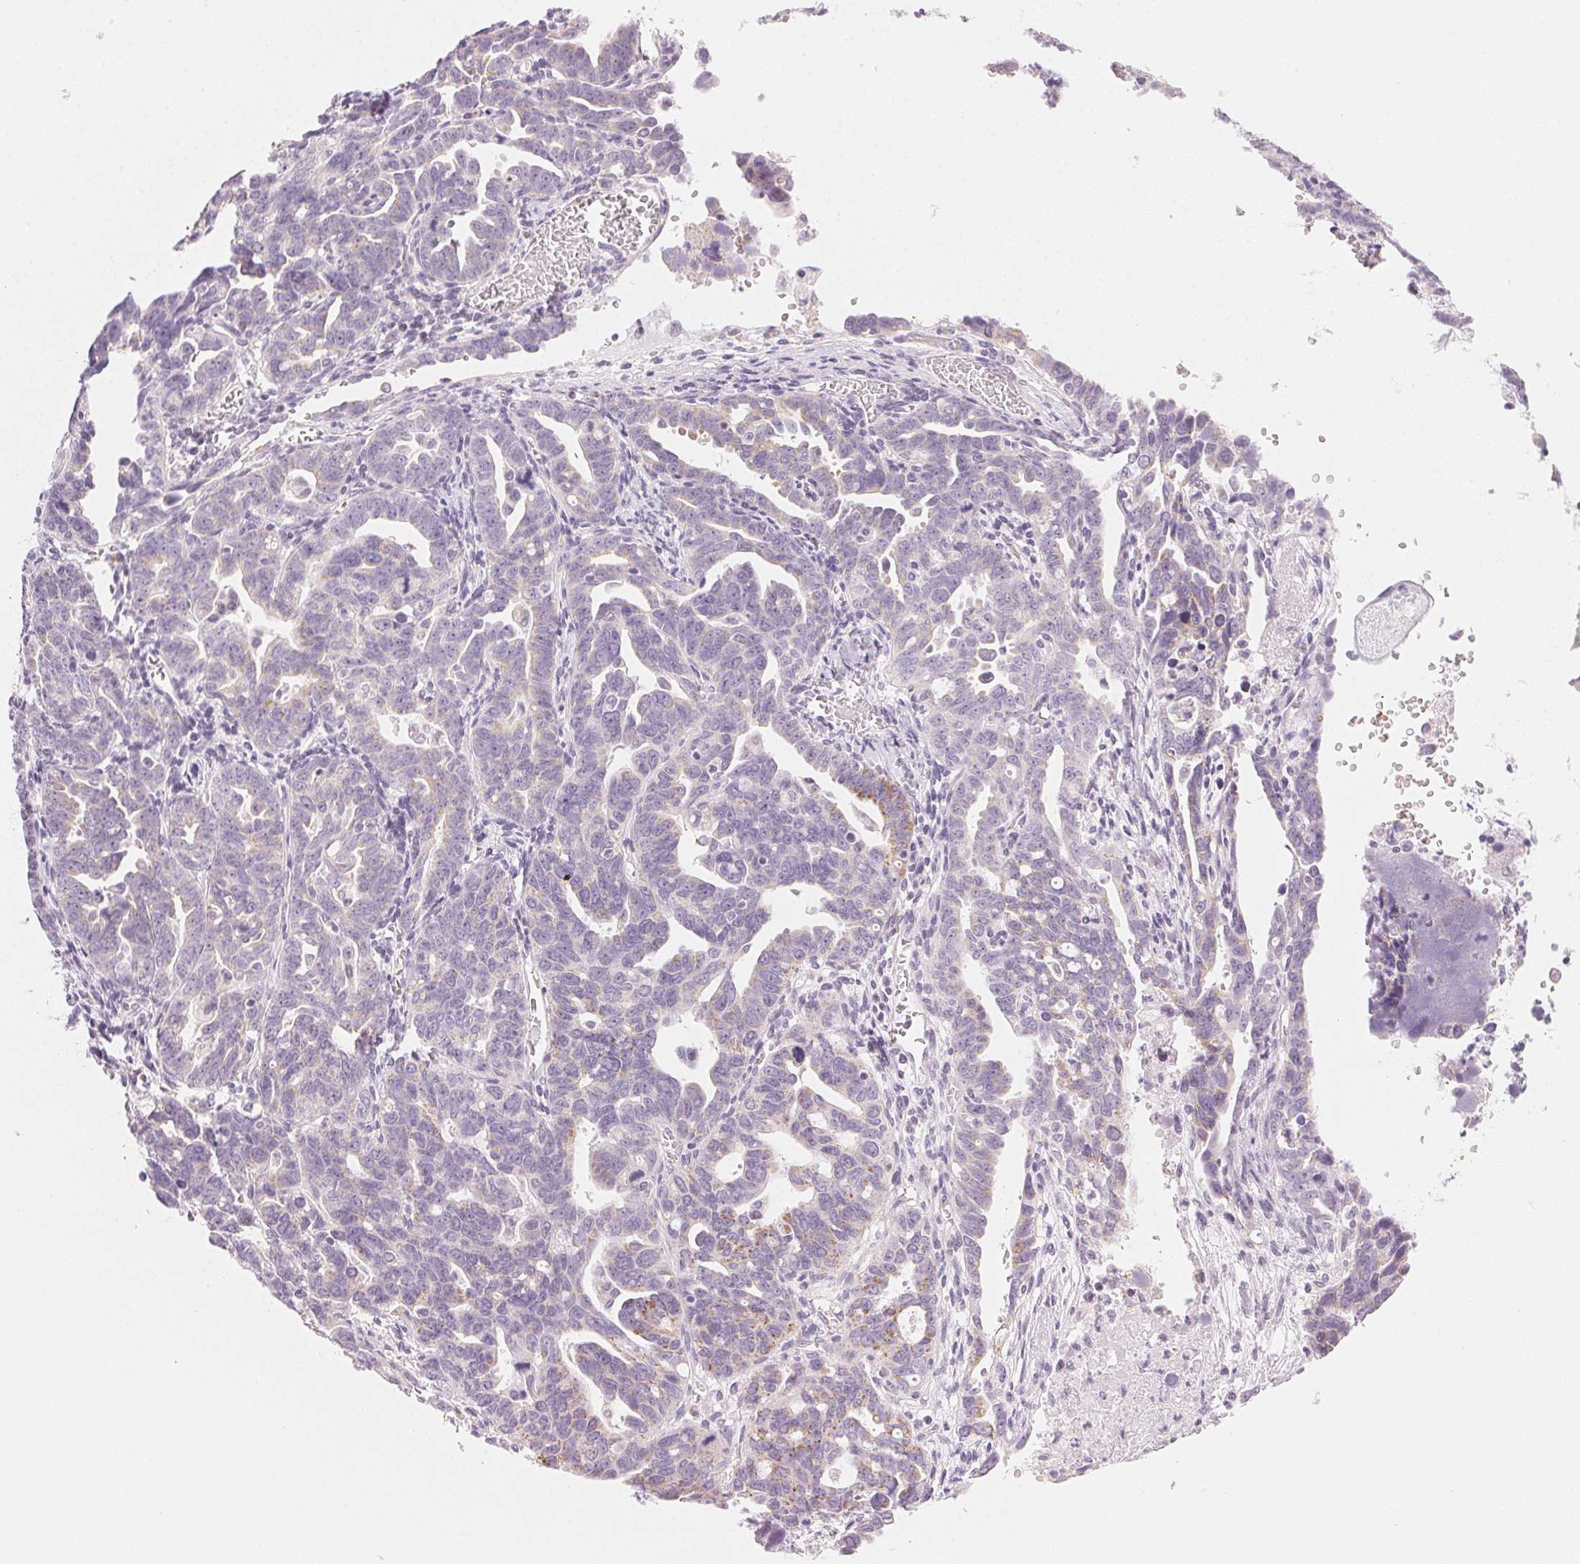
{"staining": {"intensity": "negative", "quantity": "none", "location": "none"}, "tissue": "ovarian cancer", "cell_type": "Tumor cells", "image_type": "cancer", "snomed": [{"axis": "morphology", "description": "Cystadenocarcinoma, serous, NOS"}, {"axis": "topography", "description": "Ovary"}], "caption": "Protein analysis of ovarian cancer demonstrates no significant staining in tumor cells. (Immunohistochemistry (ihc), brightfield microscopy, high magnification).", "gene": "HOXB13", "patient": {"sex": "female", "age": 69}}